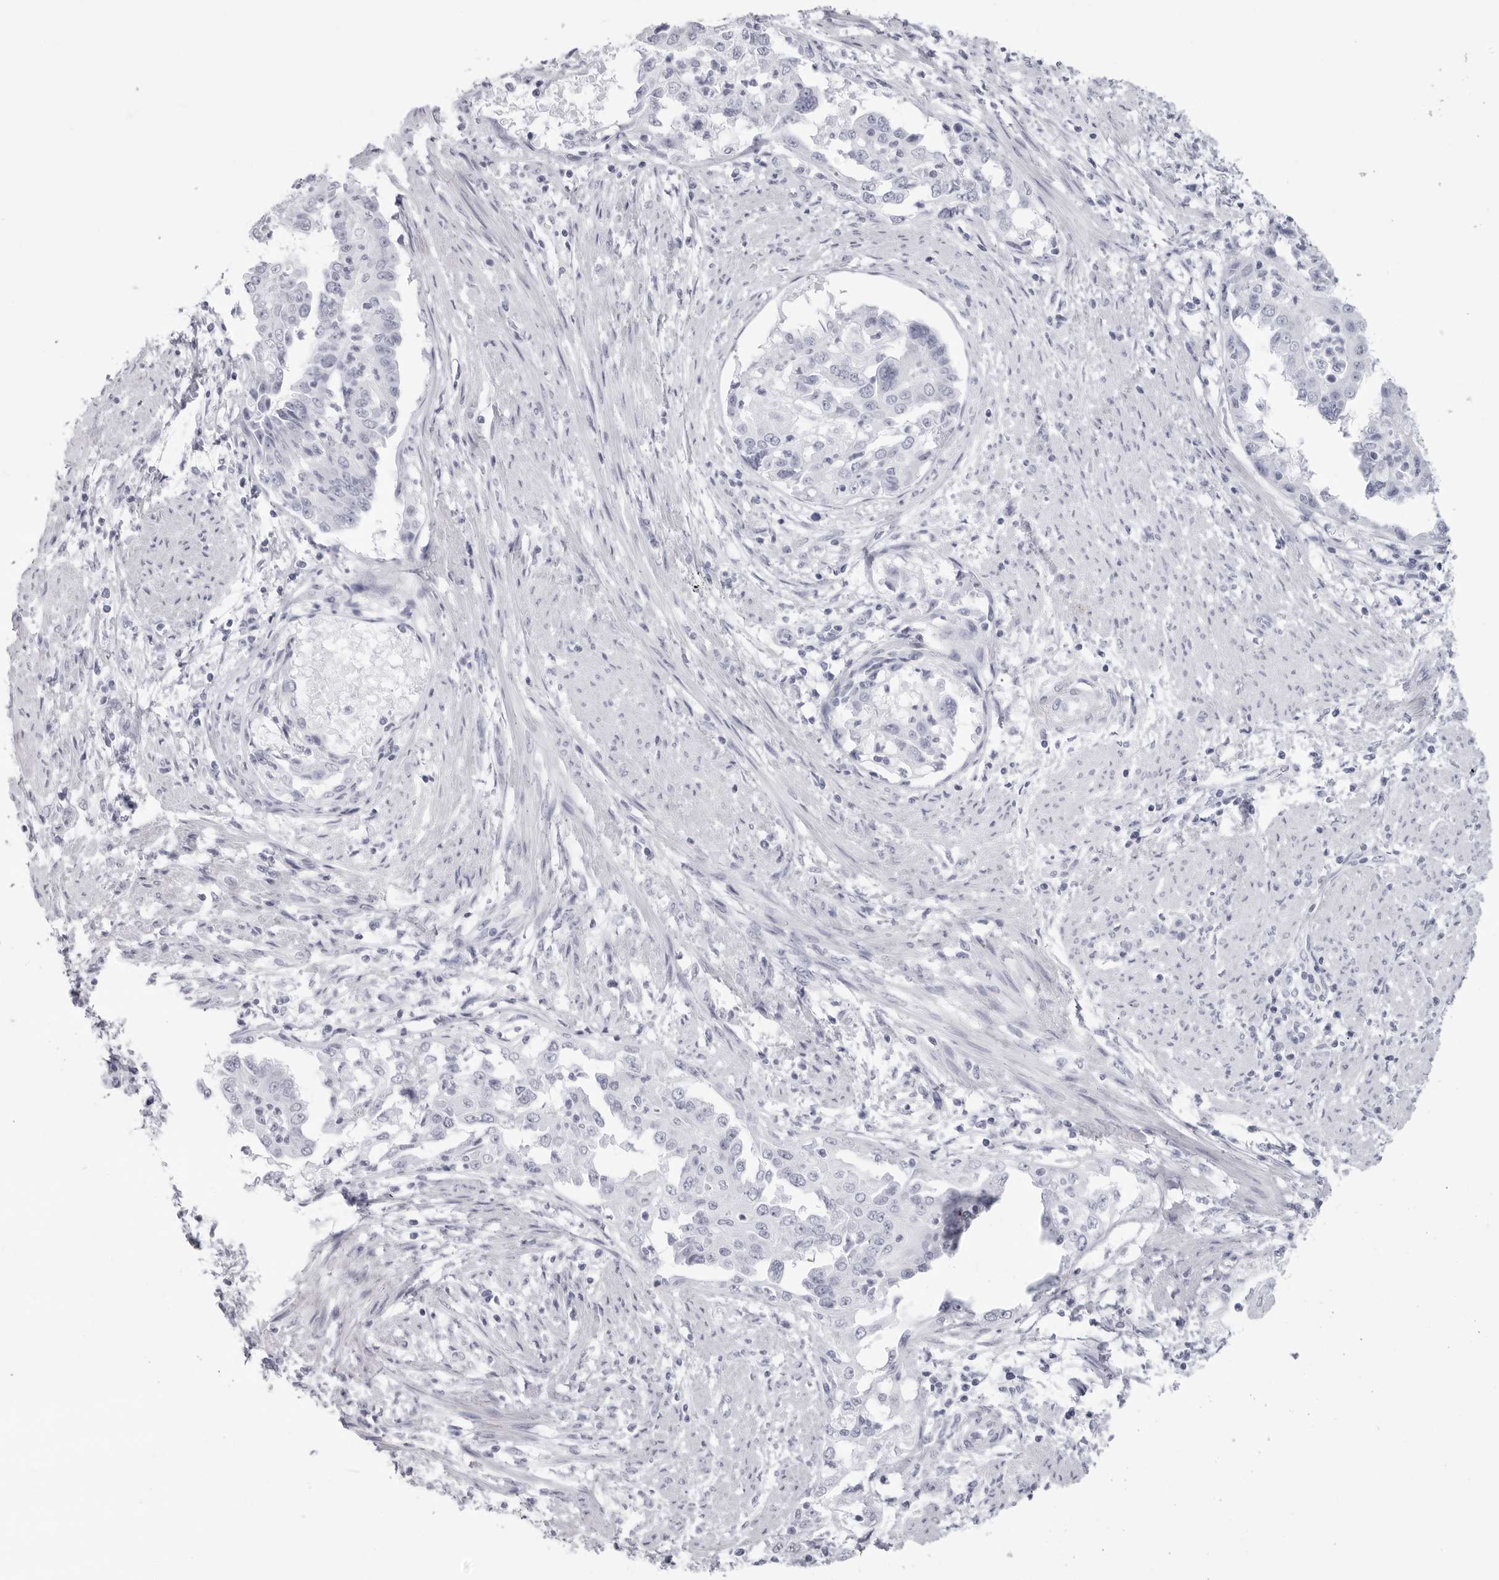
{"staining": {"intensity": "negative", "quantity": "none", "location": "none"}, "tissue": "endometrial cancer", "cell_type": "Tumor cells", "image_type": "cancer", "snomed": [{"axis": "morphology", "description": "Adenocarcinoma, NOS"}, {"axis": "topography", "description": "Endometrium"}], "caption": "IHC image of neoplastic tissue: human endometrial cancer stained with DAB (3,3'-diaminobenzidine) shows no significant protein expression in tumor cells.", "gene": "CST2", "patient": {"sex": "female", "age": 85}}